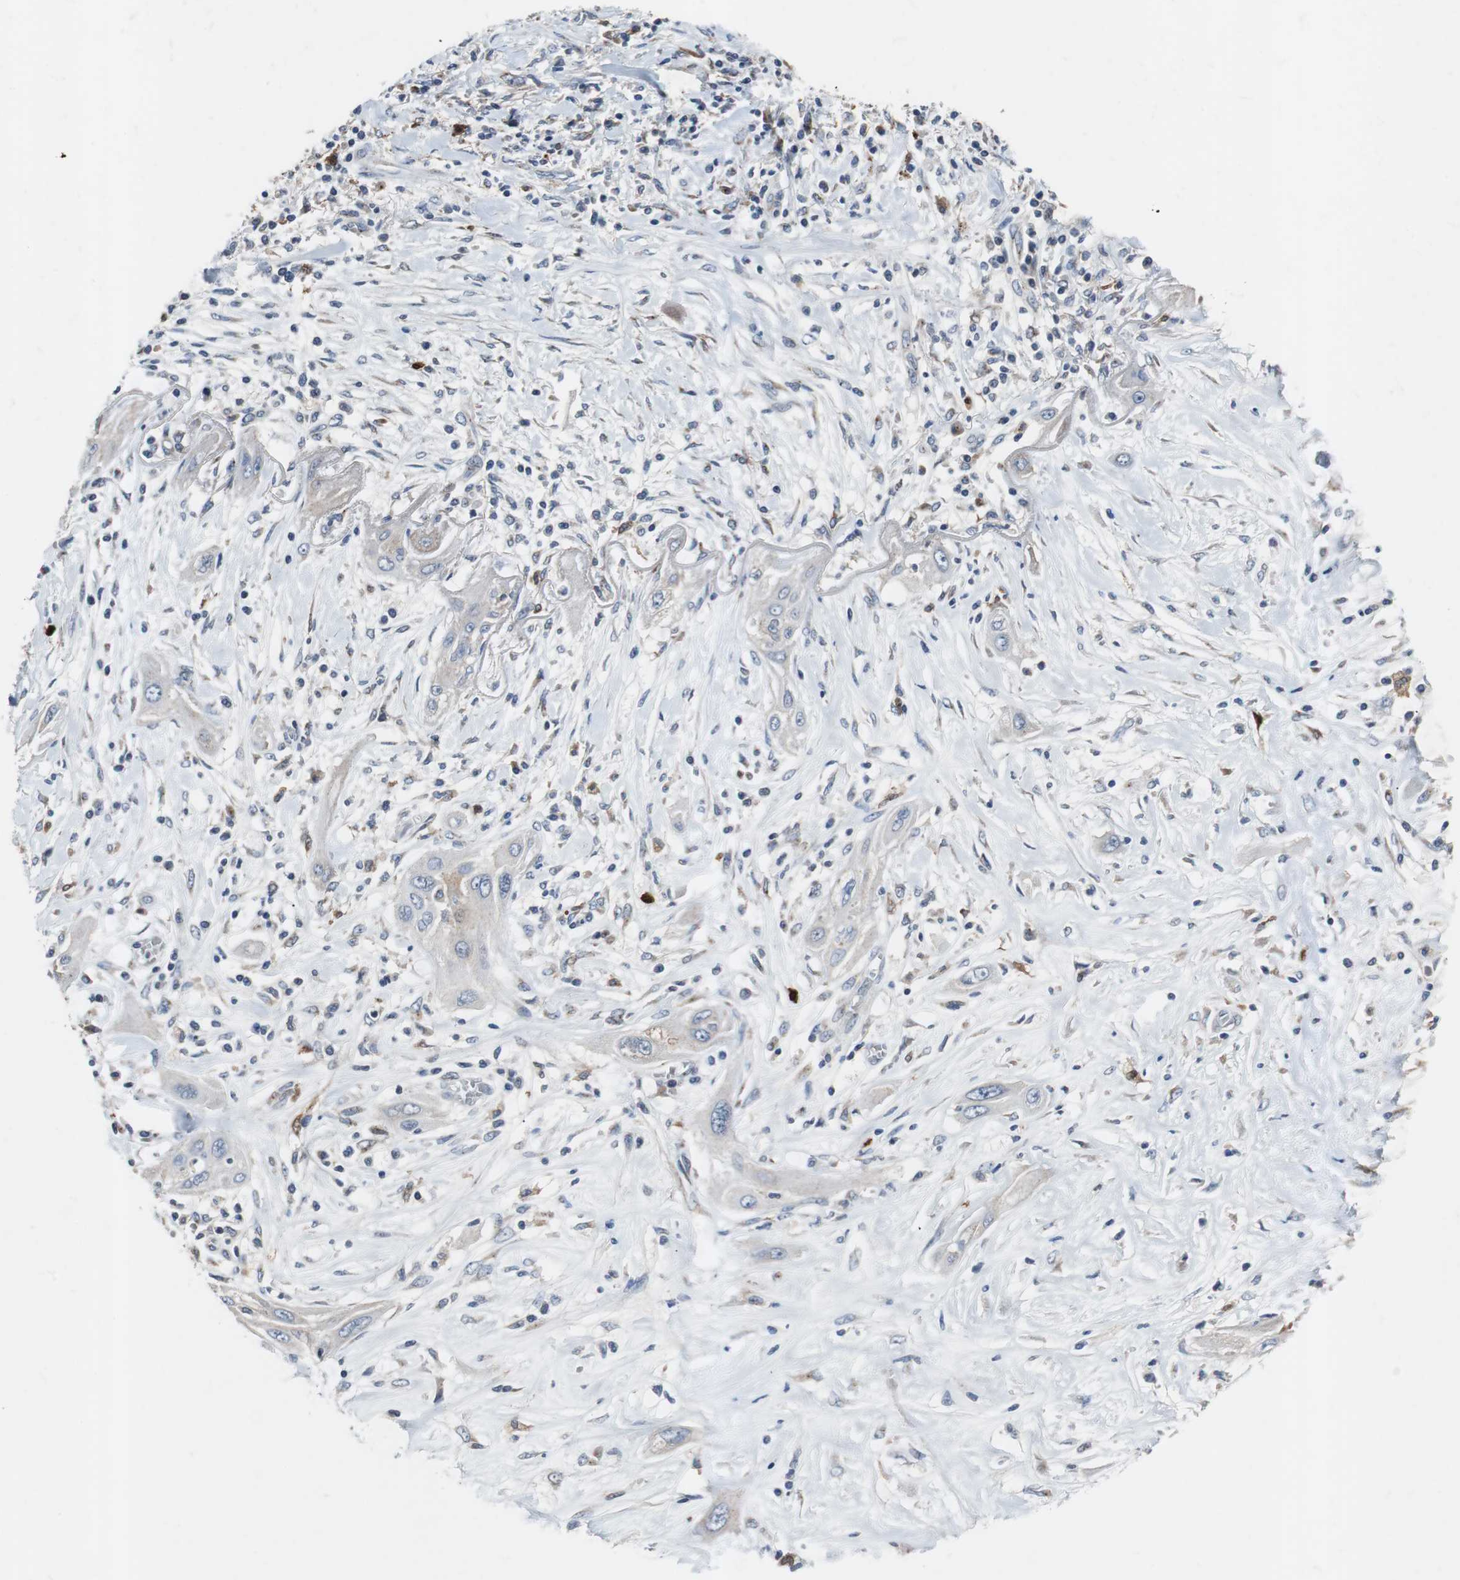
{"staining": {"intensity": "weak", "quantity": "25%-75%", "location": "cytoplasmic/membranous"}, "tissue": "lung cancer", "cell_type": "Tumor cells", "image_type": "cancer", "snomed": [{"axis": "morphology", "description": "Squamous cell carcinoma, NOS"}, {"axis": "topography", "description": "Lung"}], "caption": "IHC photomicrograph of human lung cancer stained for a protein (brown), which exhibits low levels of weak cytoplasmic/membranous expression in approximately 25%-75% of tumor cells.", "gene": "CALB2", "patient": {"sex": "female", "age": 47}}